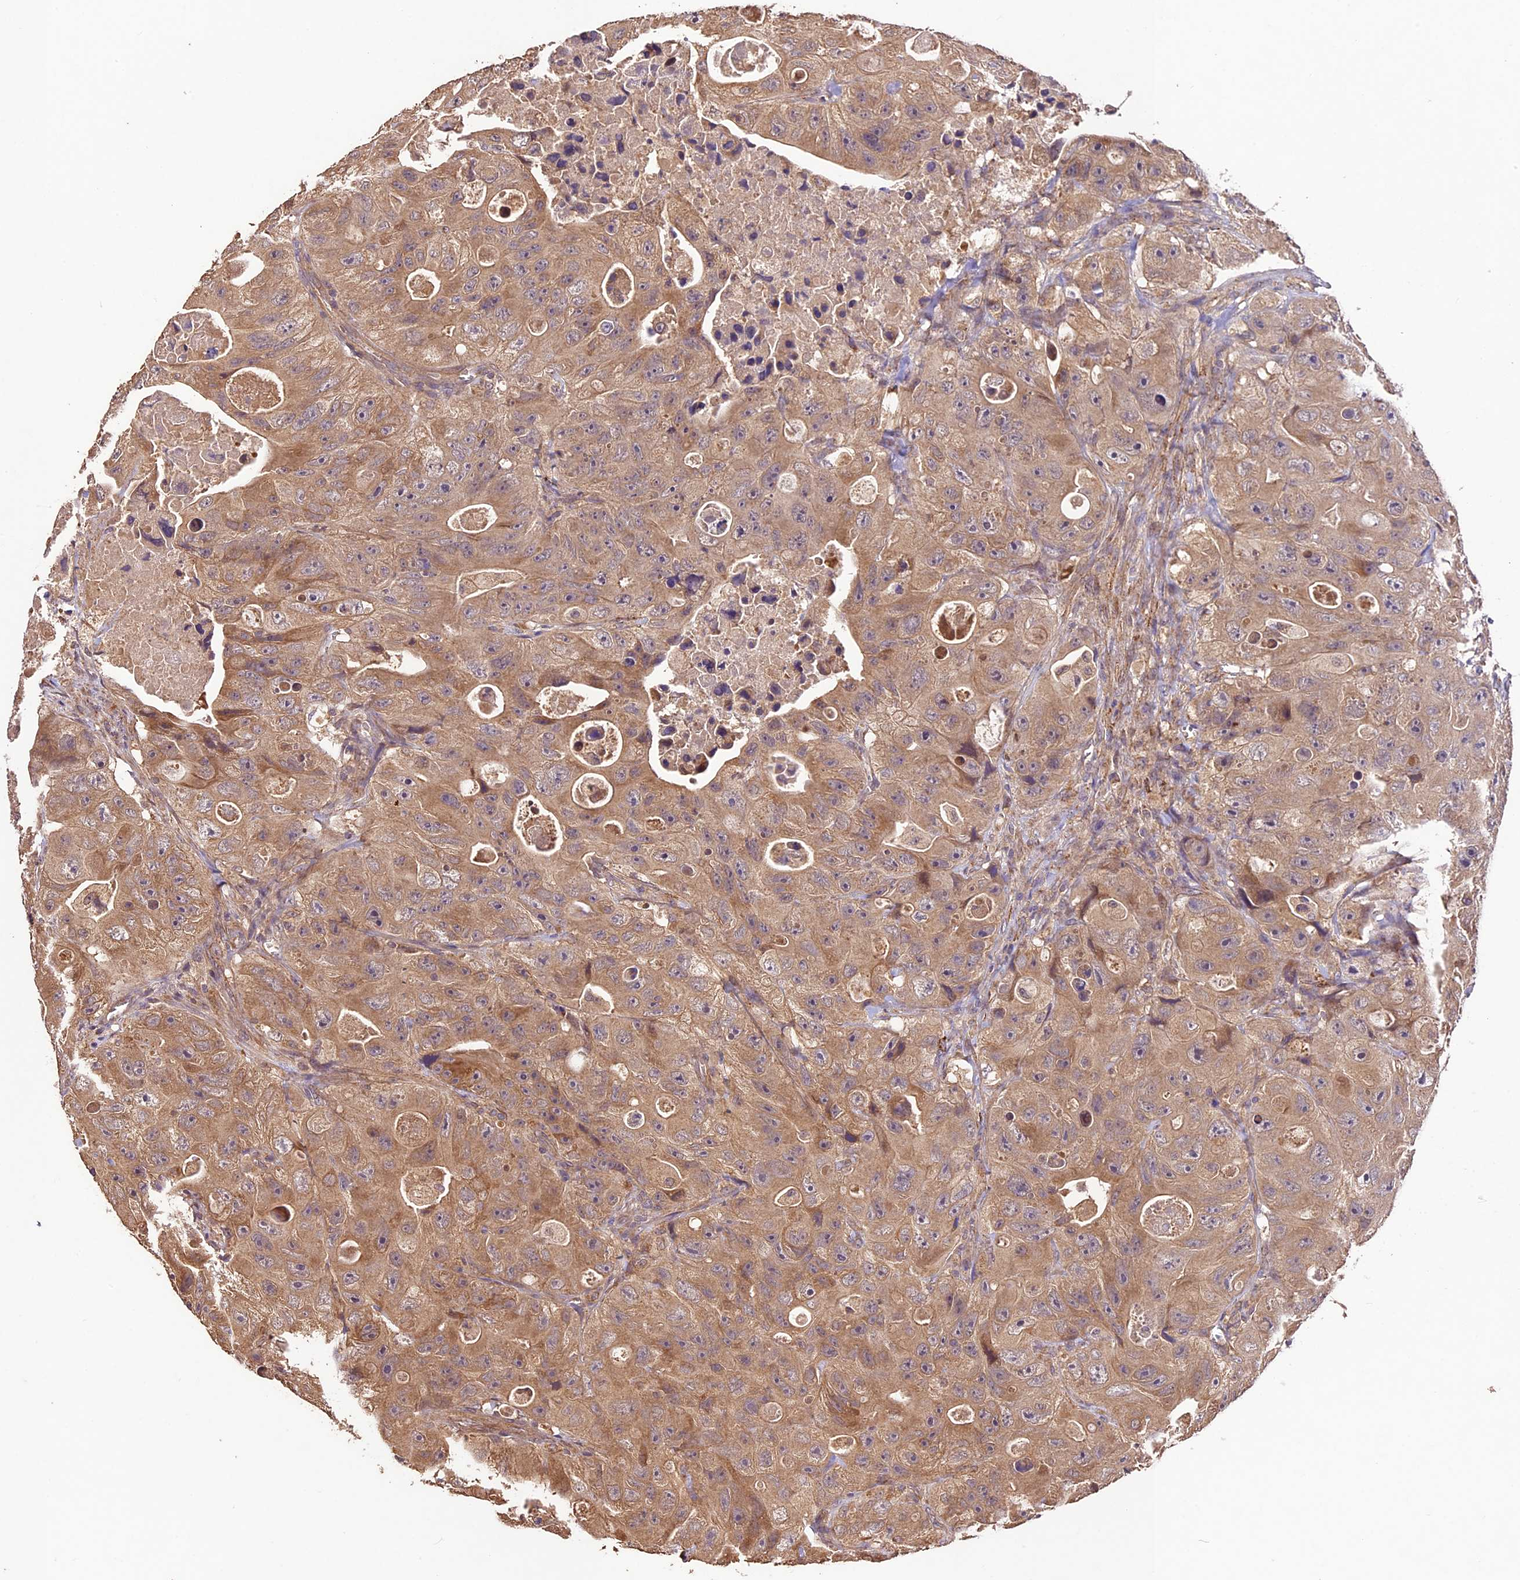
{"staining": {"intensity": "moderate", "quantity": ">75%", "location": "cytoplasmic/membranous"}, "tissue": "colorectal cancer", "cell_type": "Tumor cells", "image_type": "cancer", "snomed": [{"axis": "morphology", "description": "Adenocarcinoma, NOS"}, {"axis": "topography", "description": "Colon"}], "caption": "Immunohistochemistry (IHC) of human colorectal adenocarcinoma shows medium levels of moderate cytoplasmic/membranous expression in about >75% of tumor cells. (Stains: DAB in brown, nuclei in blue, Microscopy: brightfield microscopy at high magnification).", "gene": "CRLF1", "patient": {"sex": "female", "age": 46}}